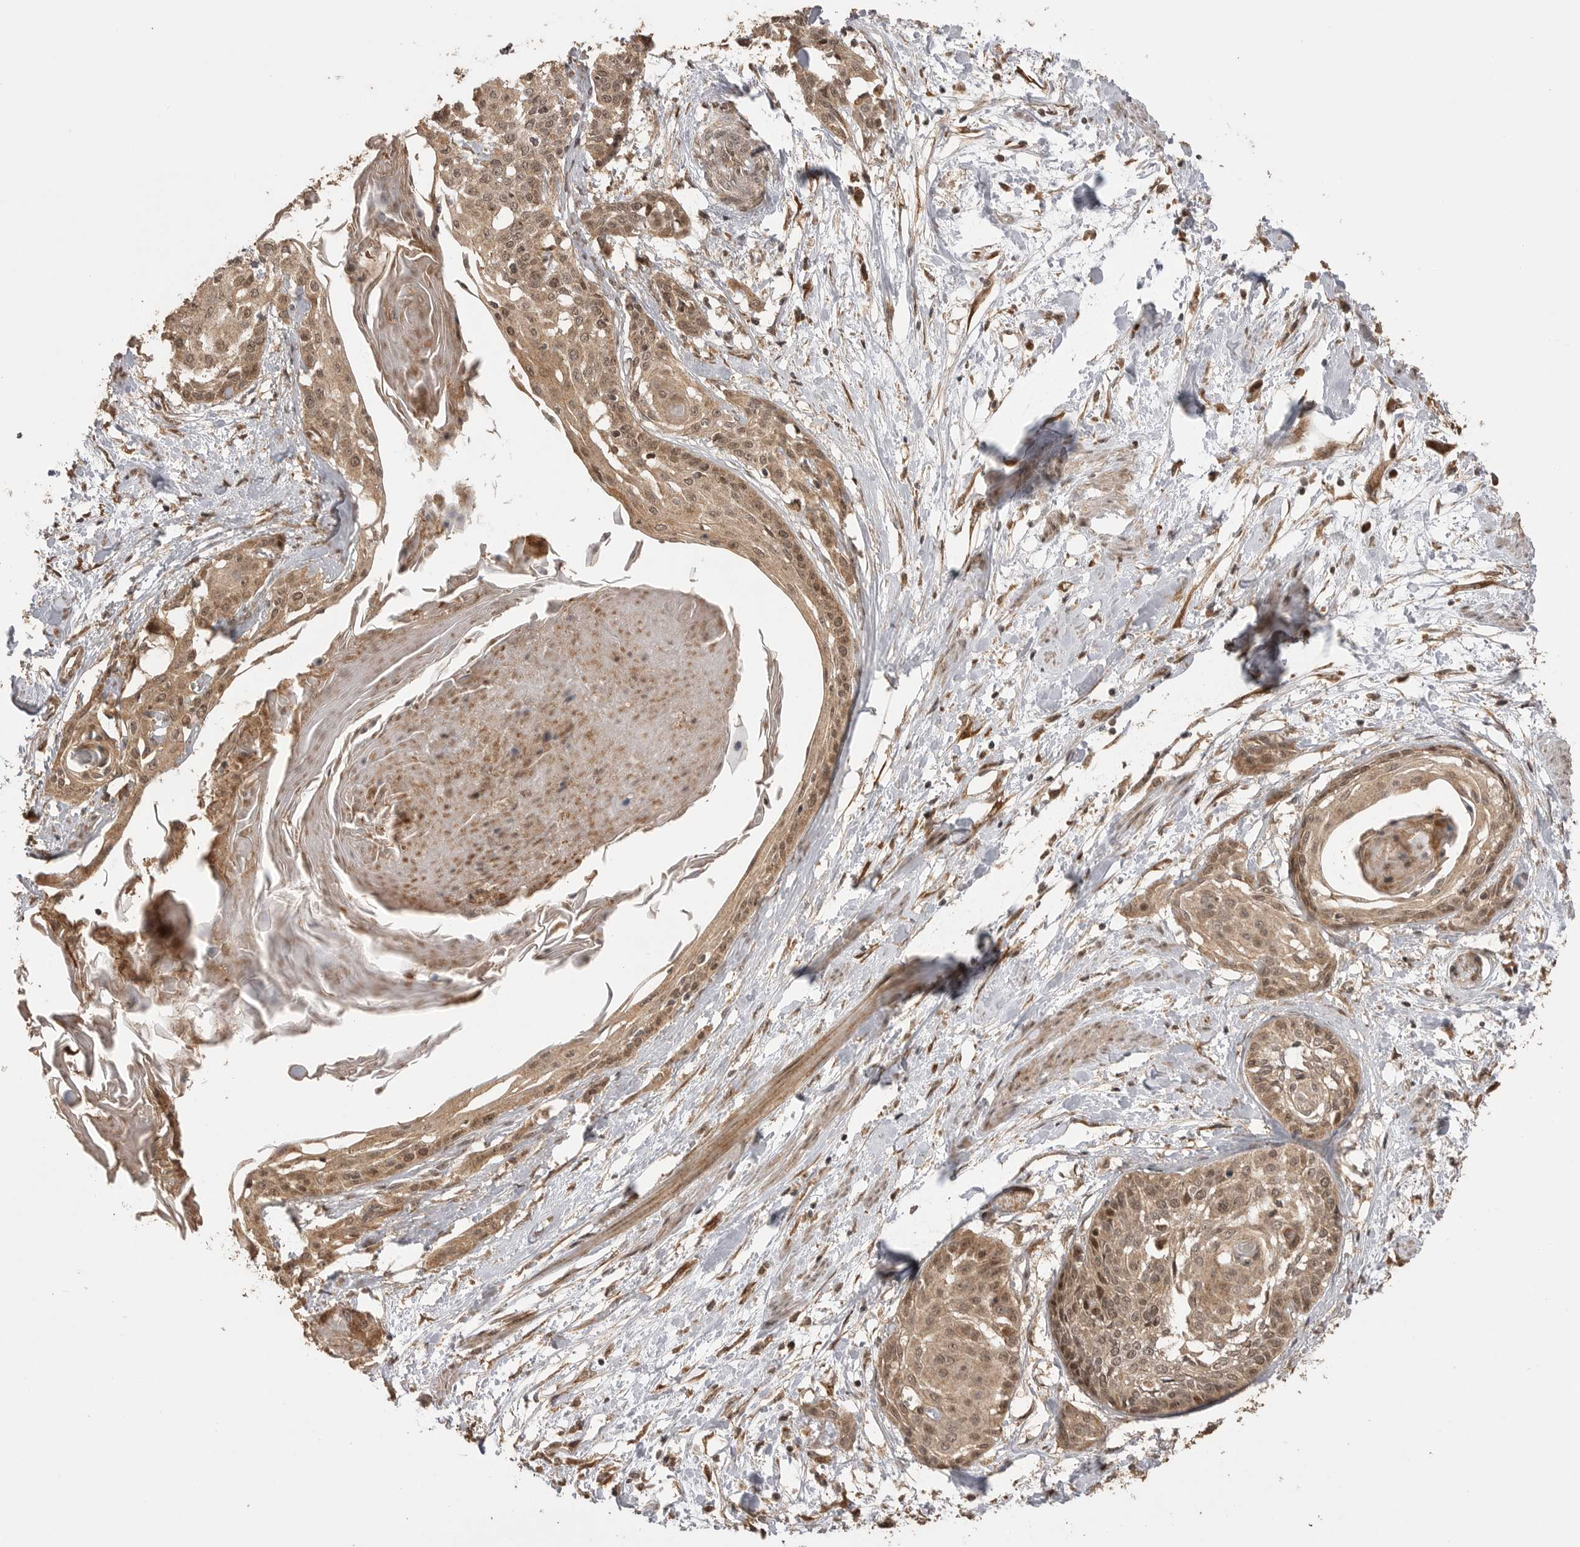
{"staining": {"intensity": "moderate", "quantity": ">75%", "location": "cytoplasmic/membranous,nuclear"}, "tissue": "cervical cancer", "cell_type": "Tumor cells", "image_type": "cancer", "snomed": [{"axis": "morphology", "description": "Squamous cell carcinoma, NOS"}, {"axis": "topography", "description": "Cervix"}], "caption": "Cervical squamous cell carcinoma stained with DAB immunohistochemistry (IHC) exhibits medium levels of moderate cytoplasmic/membranous and nuclear positivity in approximately >75% of tumor cells.", "gene": "BOC", "patient": {"sex": "female", "age": 57}}